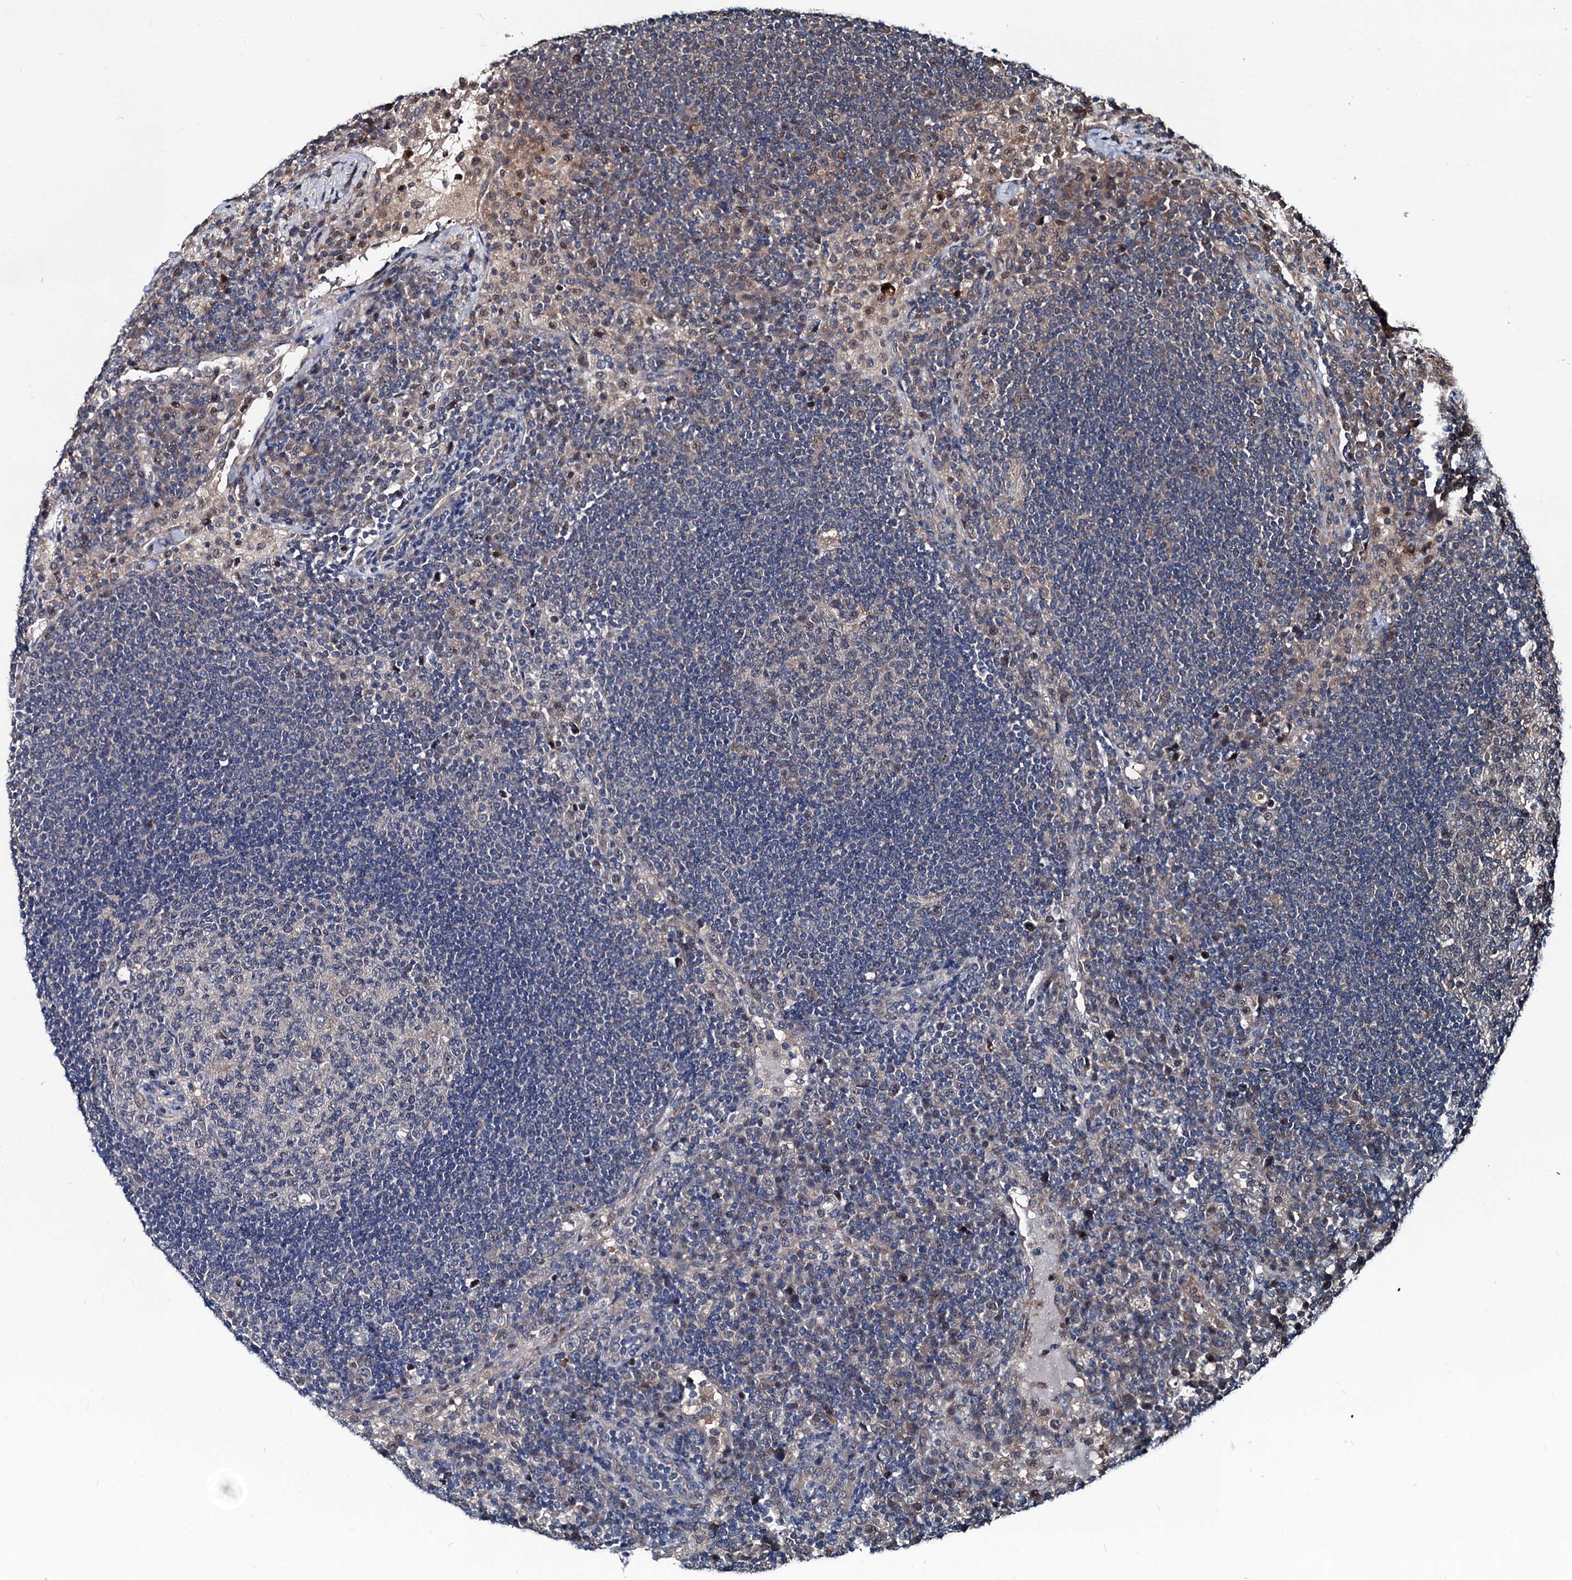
{"staining": {"intensity": "negative", "quantity": "none", "location": "none"}, "tissue": "lymph node", "cell_type": "Germinal center cells", "image_type": "normal", "snomed": [{"axis": "morphology", "description": "Normal tissue, NOS"}, {"axis": "topography", "description": "Lymph node"}], "caption": "A high-resolution micrograph shows IHC staining of unremarkable lymph node, which displays no significant staining in germinal center cells.", "gene": "PSMD13", "patient": {"sex": "female", "age": 53}}